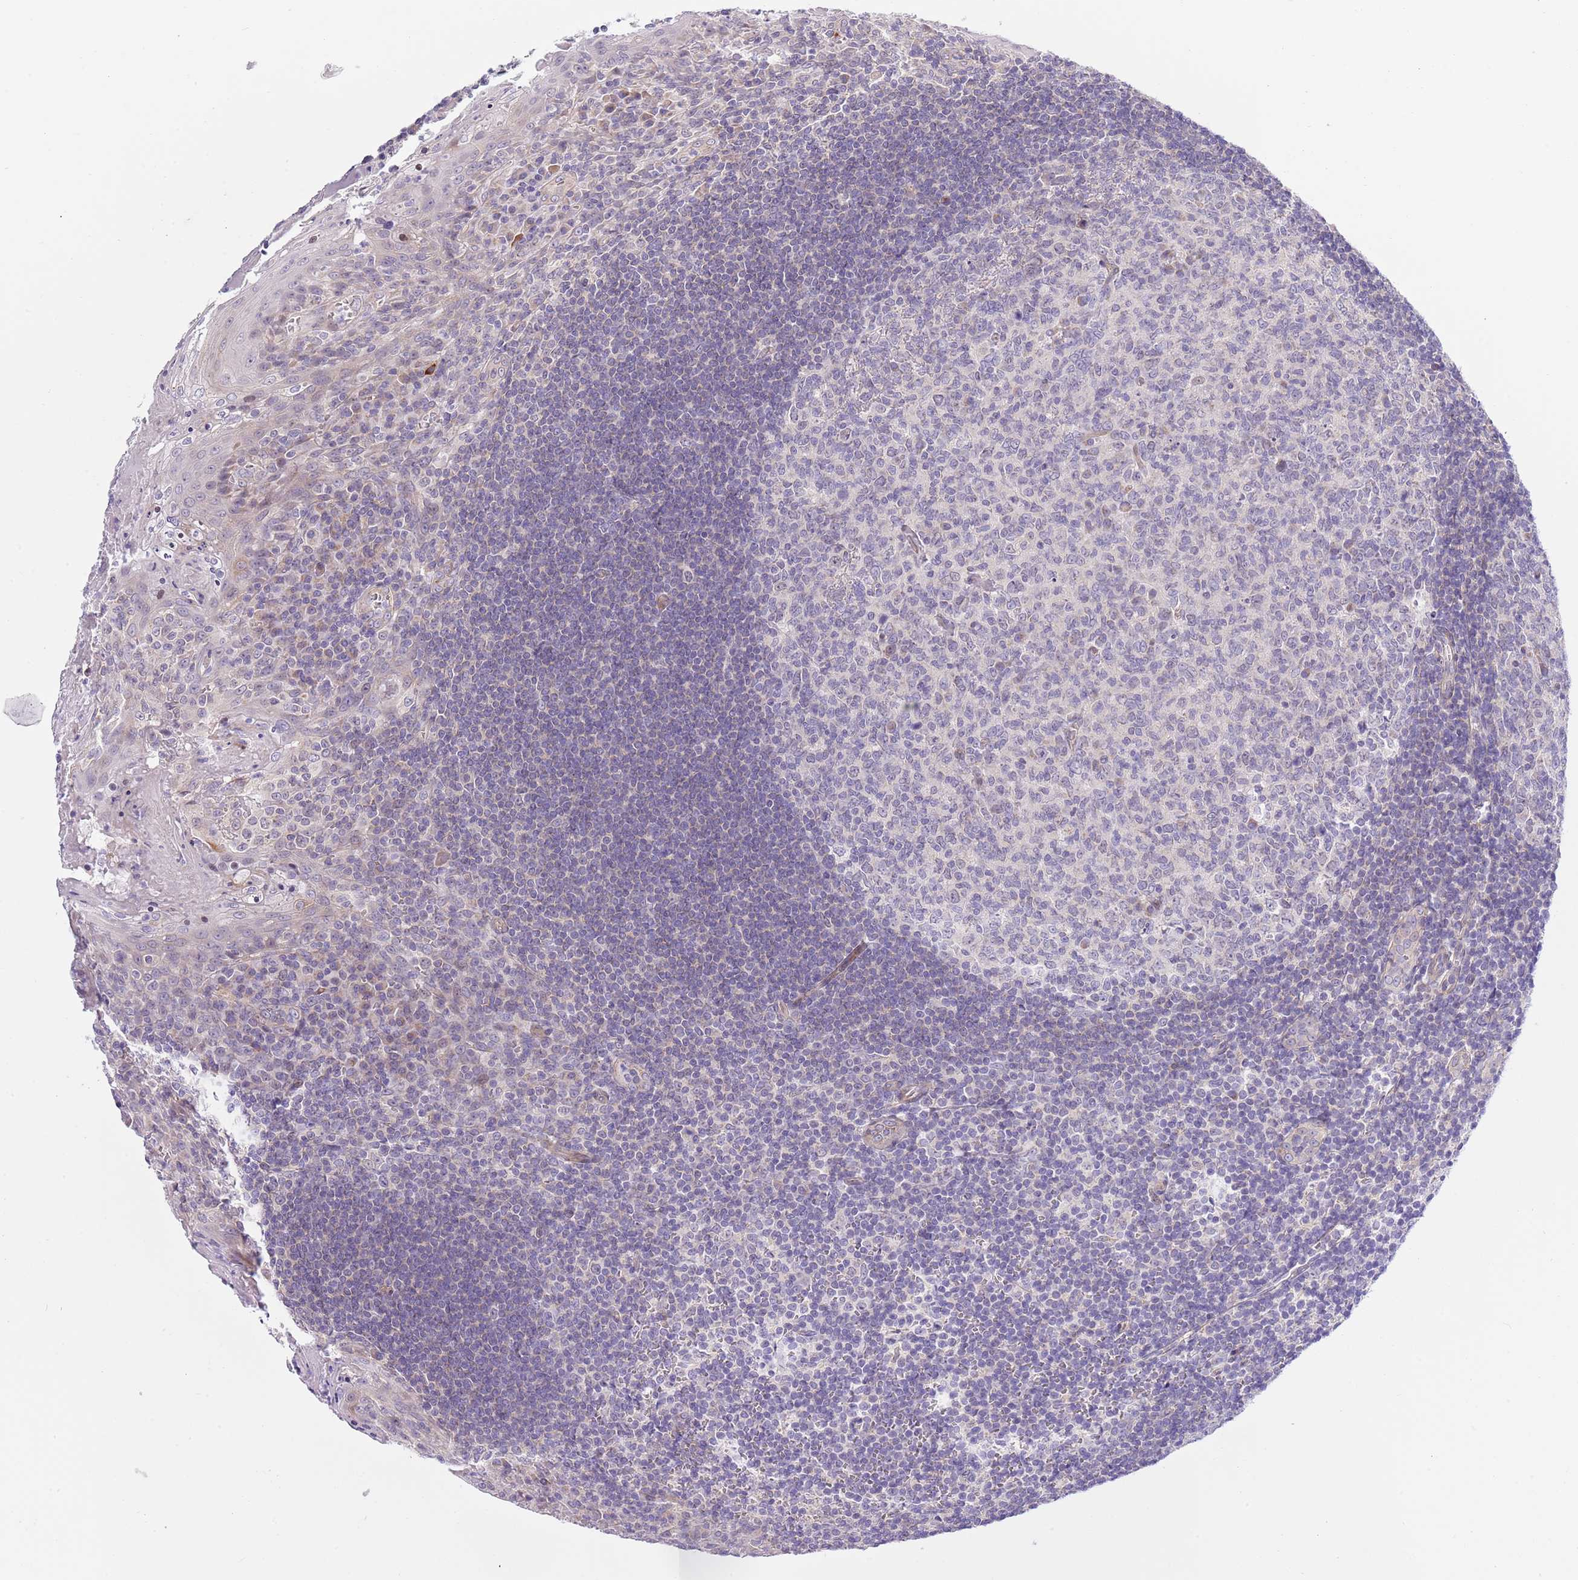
{"staining": {"intensity": "negative", "quantity": "none", "location": "none"}, "tissue": "tonsil", "cell_type": "Germinal center cells", "image_type": "normal", "snomed": [{"axis": "morphology", "description": "Normal tissue, NOS"}, {"axis": "topography", "description": "Tonsil"}], "caption": "DAB (3,3'-diaminobenzidine) immunohistochemical staining of unremarkable human tonsil shows no significant positivity in germinal center cells. (IHC, brightfield microscopy, high magnification).", "gene": "NET1", "patient": {"sex": "male", "age": 27}}